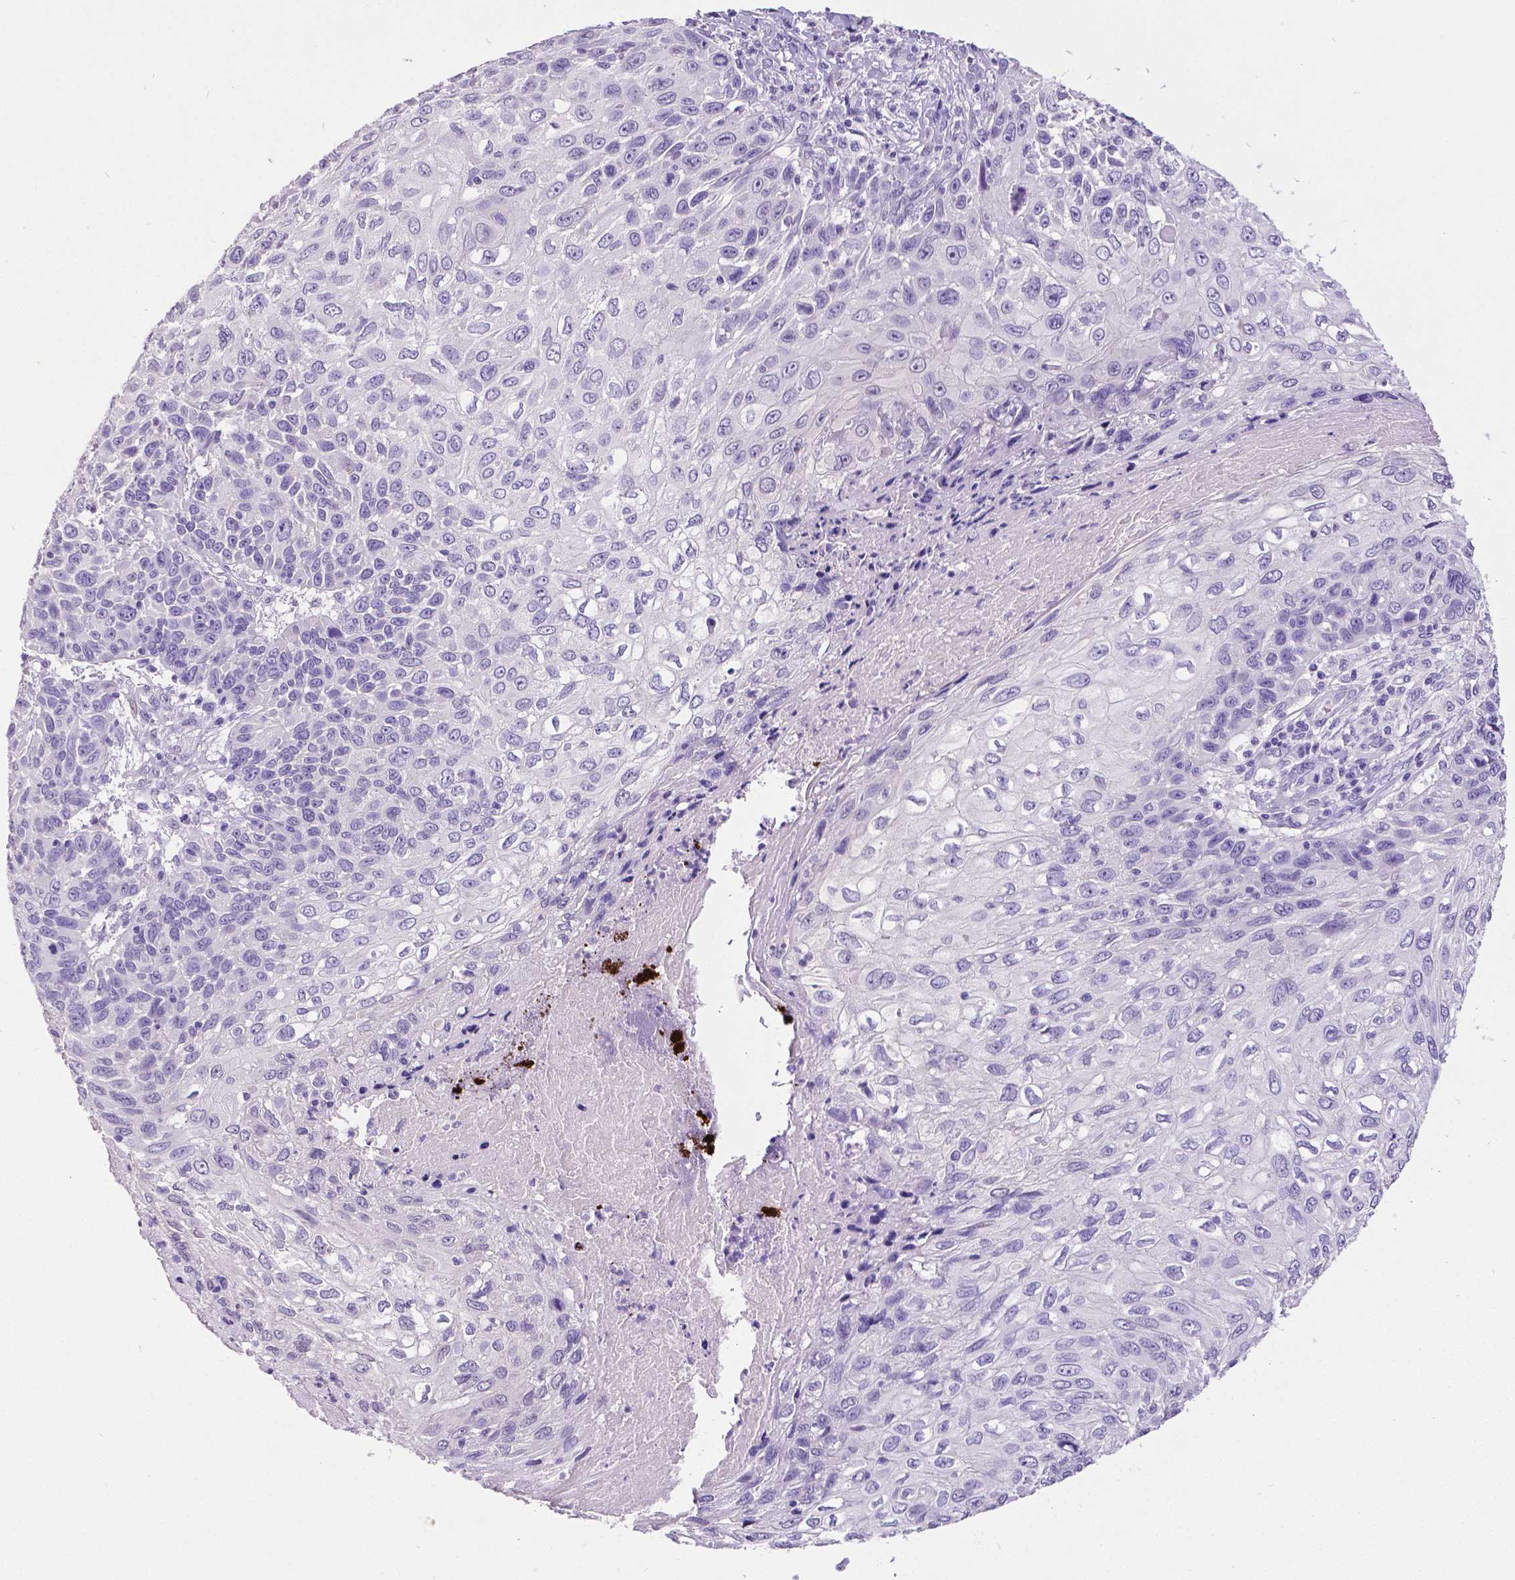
{"staining": {"intensity": "negative", "quantity": "none", "location": "none"}, "tissue": "skin cancer", "cell_type": "Tumor cells", "image_type": "cancer", "snomed": [{"axis": "morphology", "description": "Squamous cell carcinoma, NOS"}, {"axis": "topography", "description": "Skin"}], "caption": "This is a image of IHC staining of skin cancer, which shows no expression in tumor cells.", "gene": "SATB2", "patient": {"sex": "male", "age": 92}}